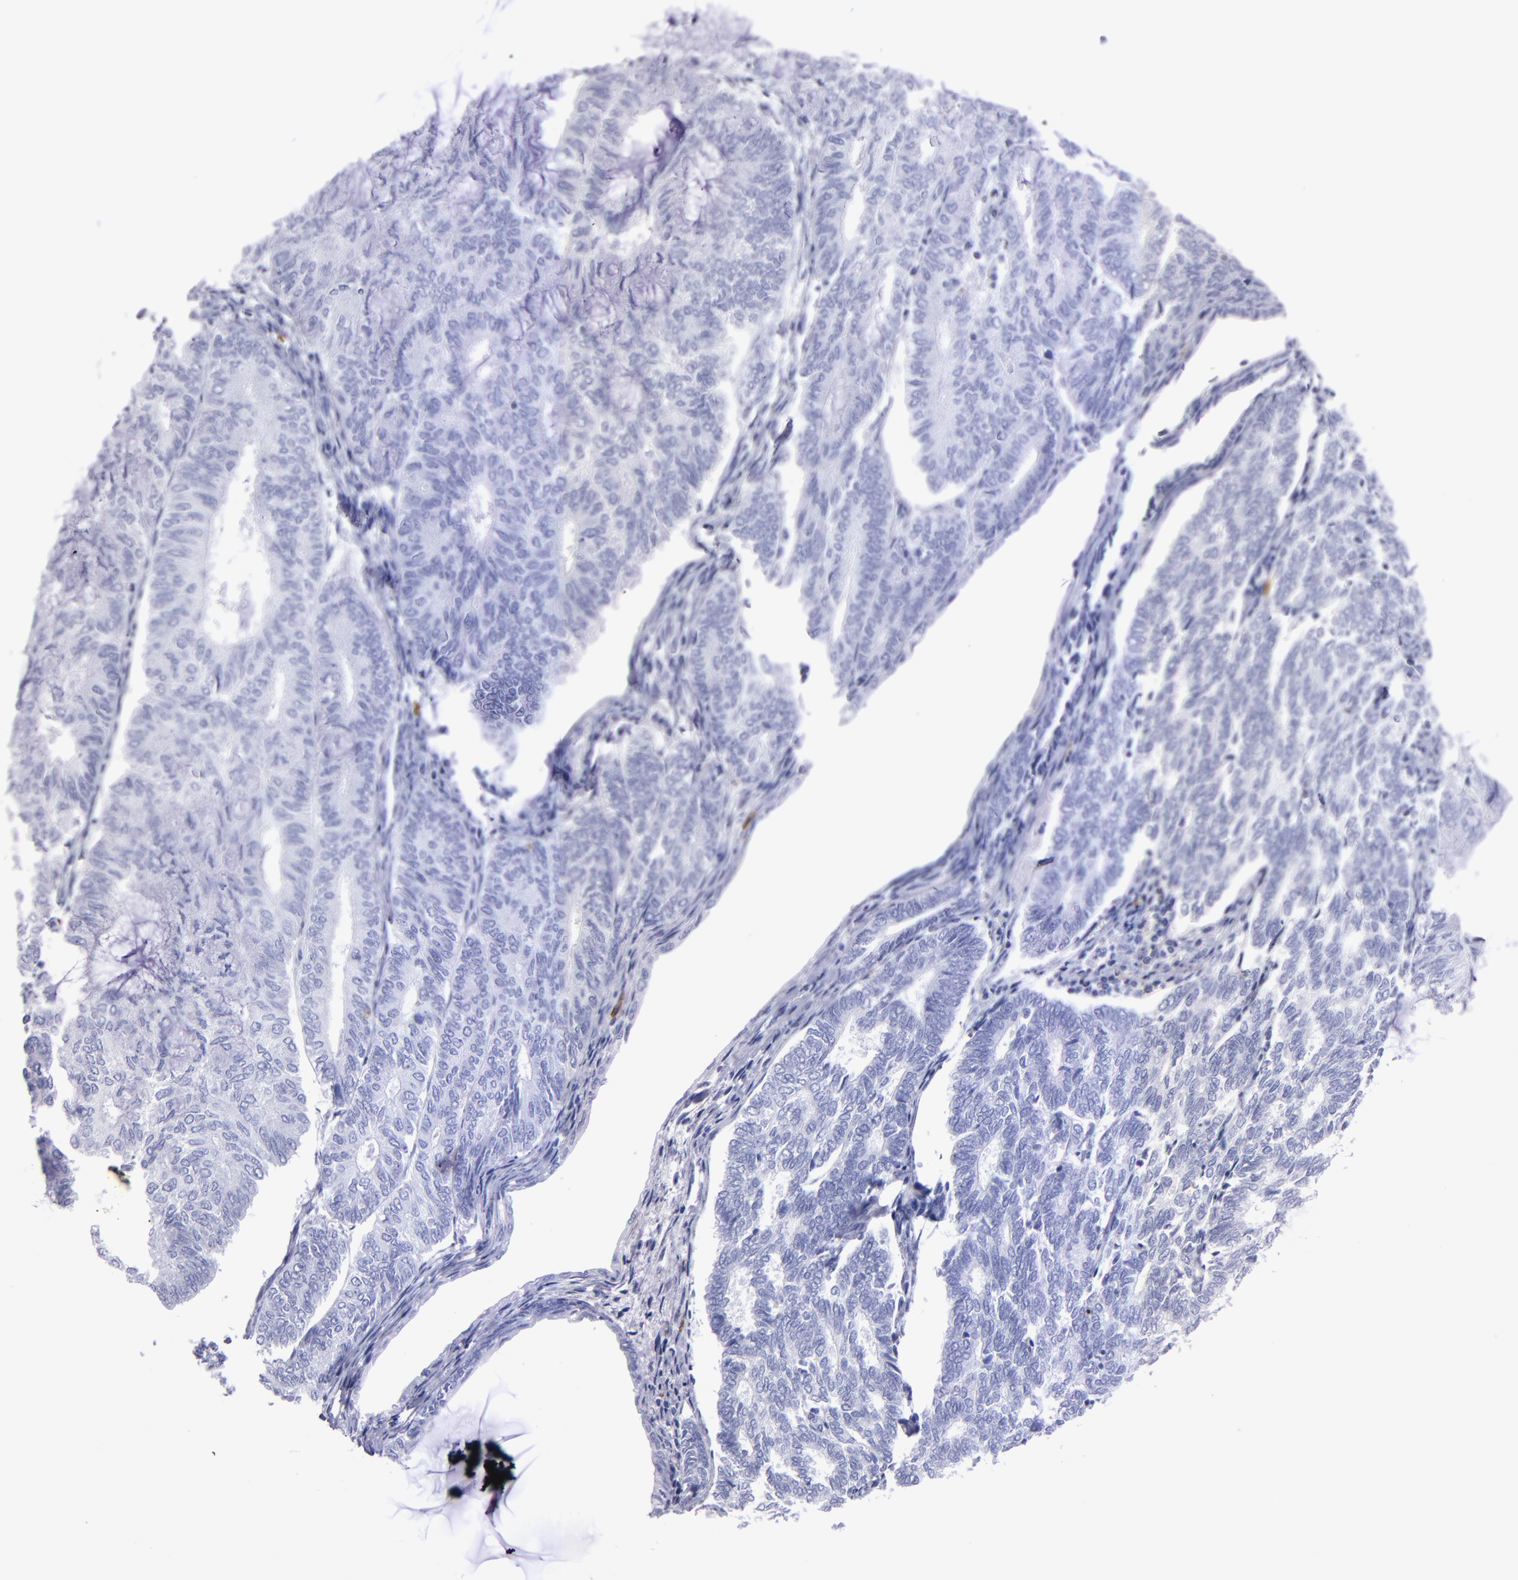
{"staining": {"intensity": "negative", "quantity": "none", "location": "none"}, "tissue": "endometrial cancer", "cell_type": "Tumor cells", "image_type": "cancer", "snomed": [{"axis": "morphology", "description": "Adenocarcinoma, NOS"}, {"axis": "topography", "description": "Endometrium"}], "caption": "There is no significant staining in tumor cells of endometrial cancer (adenocarcinoma). (DAB IHC visualized using brightfield microscopy, high magnification).", "gene": "CD38", "patient": {"sex": "female", "age": 59}}